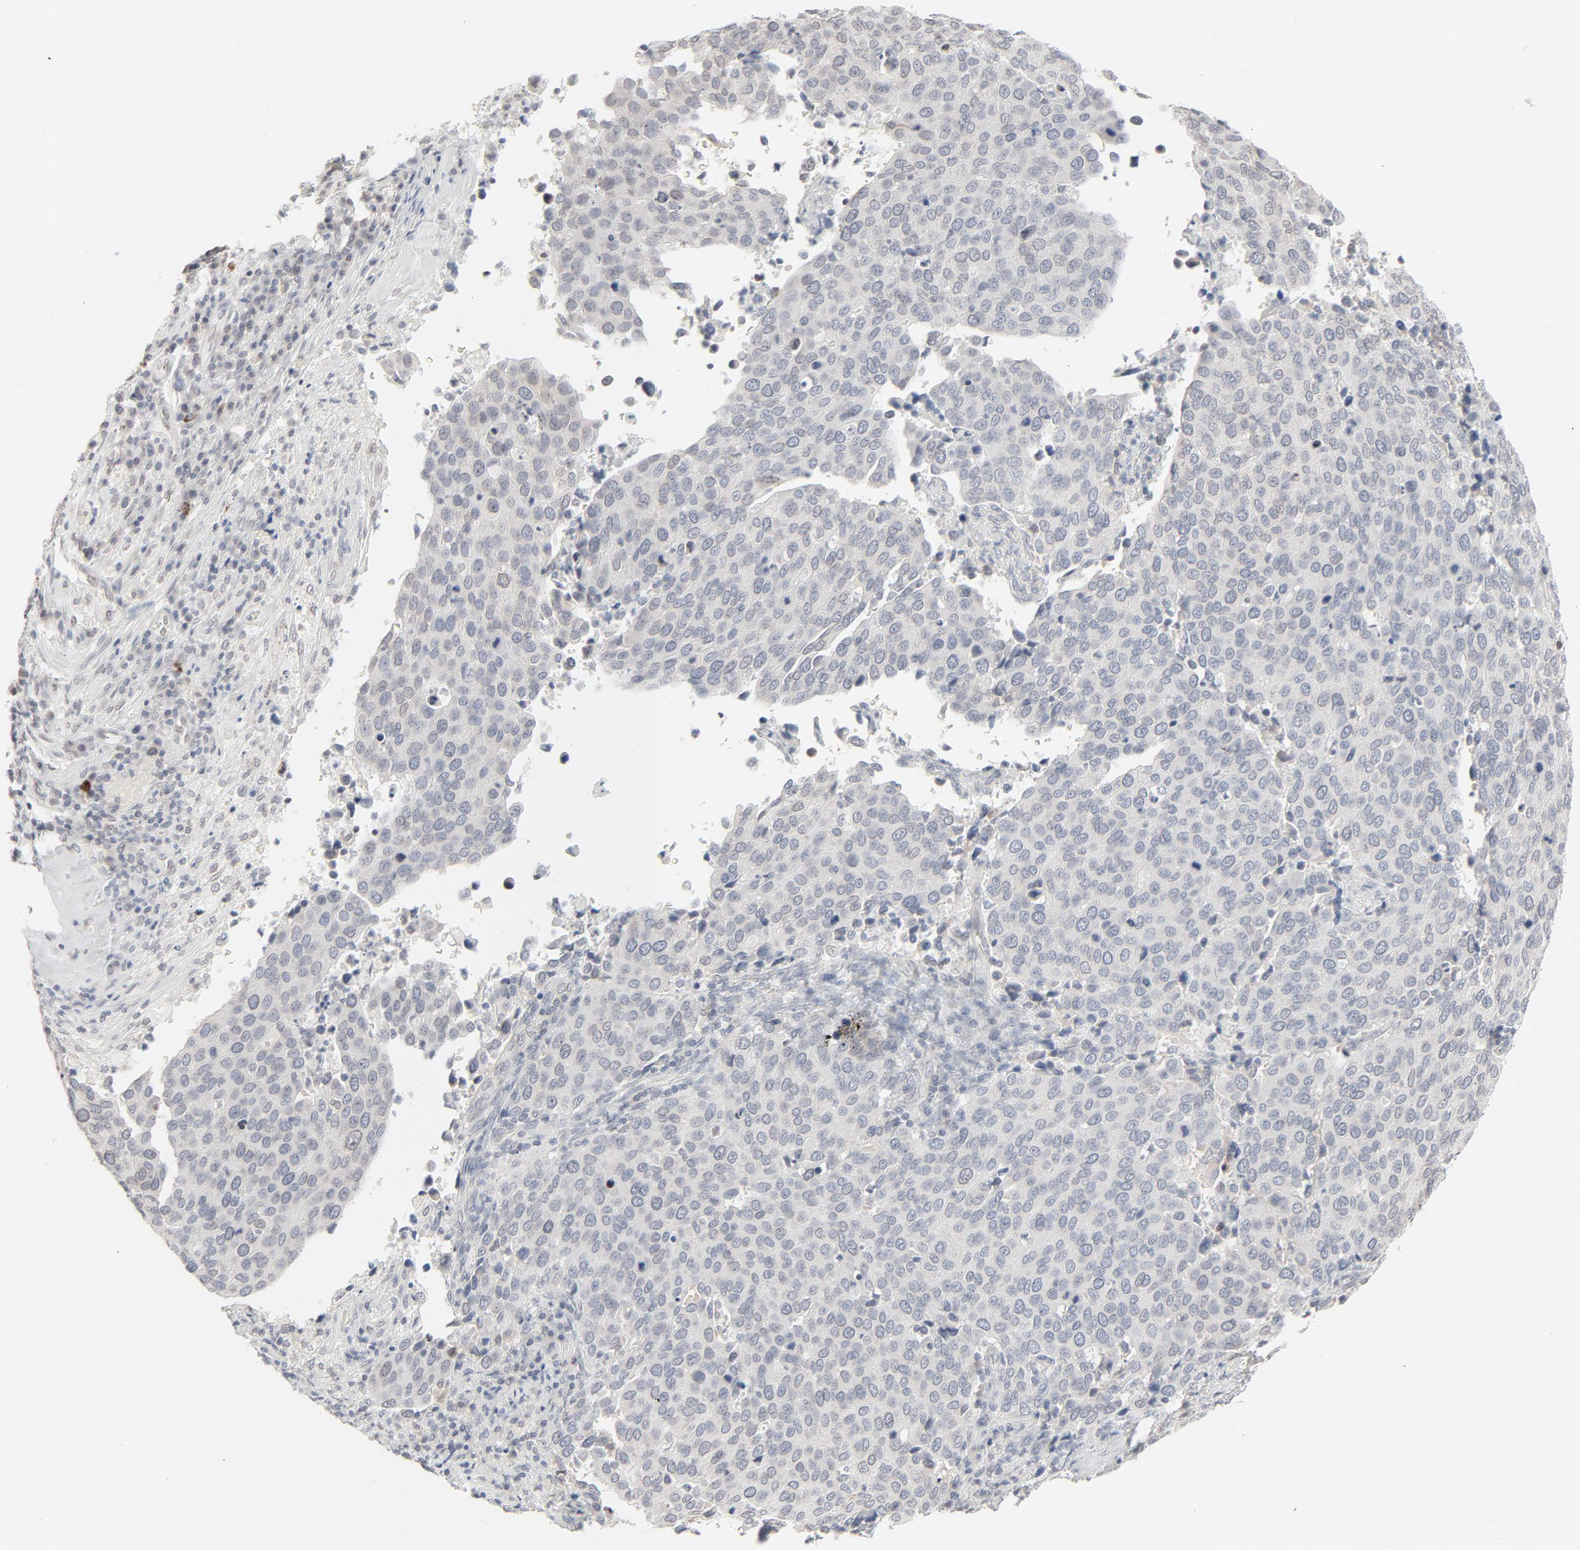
{"staining": {"intensity": "negative", "quantity": "none", "location": "none"}, "tissue": "cervical cancer", "cell_type": "Tumor cells", "image_type": "cancer", "snomed": [{"axis": "morphology", "description": "Squamous cell carcinoma, NOS"}, {"axis": "topography", "description": "Cervix"}], "caption": "This is a image of immunohistochemistry (IHC) staining of cervical cancer (squamous cell carcinoma), which shows no expression in tumor cells.", "gene": "MAD1L1", "patient": {"sex": "female", "age": 54}}